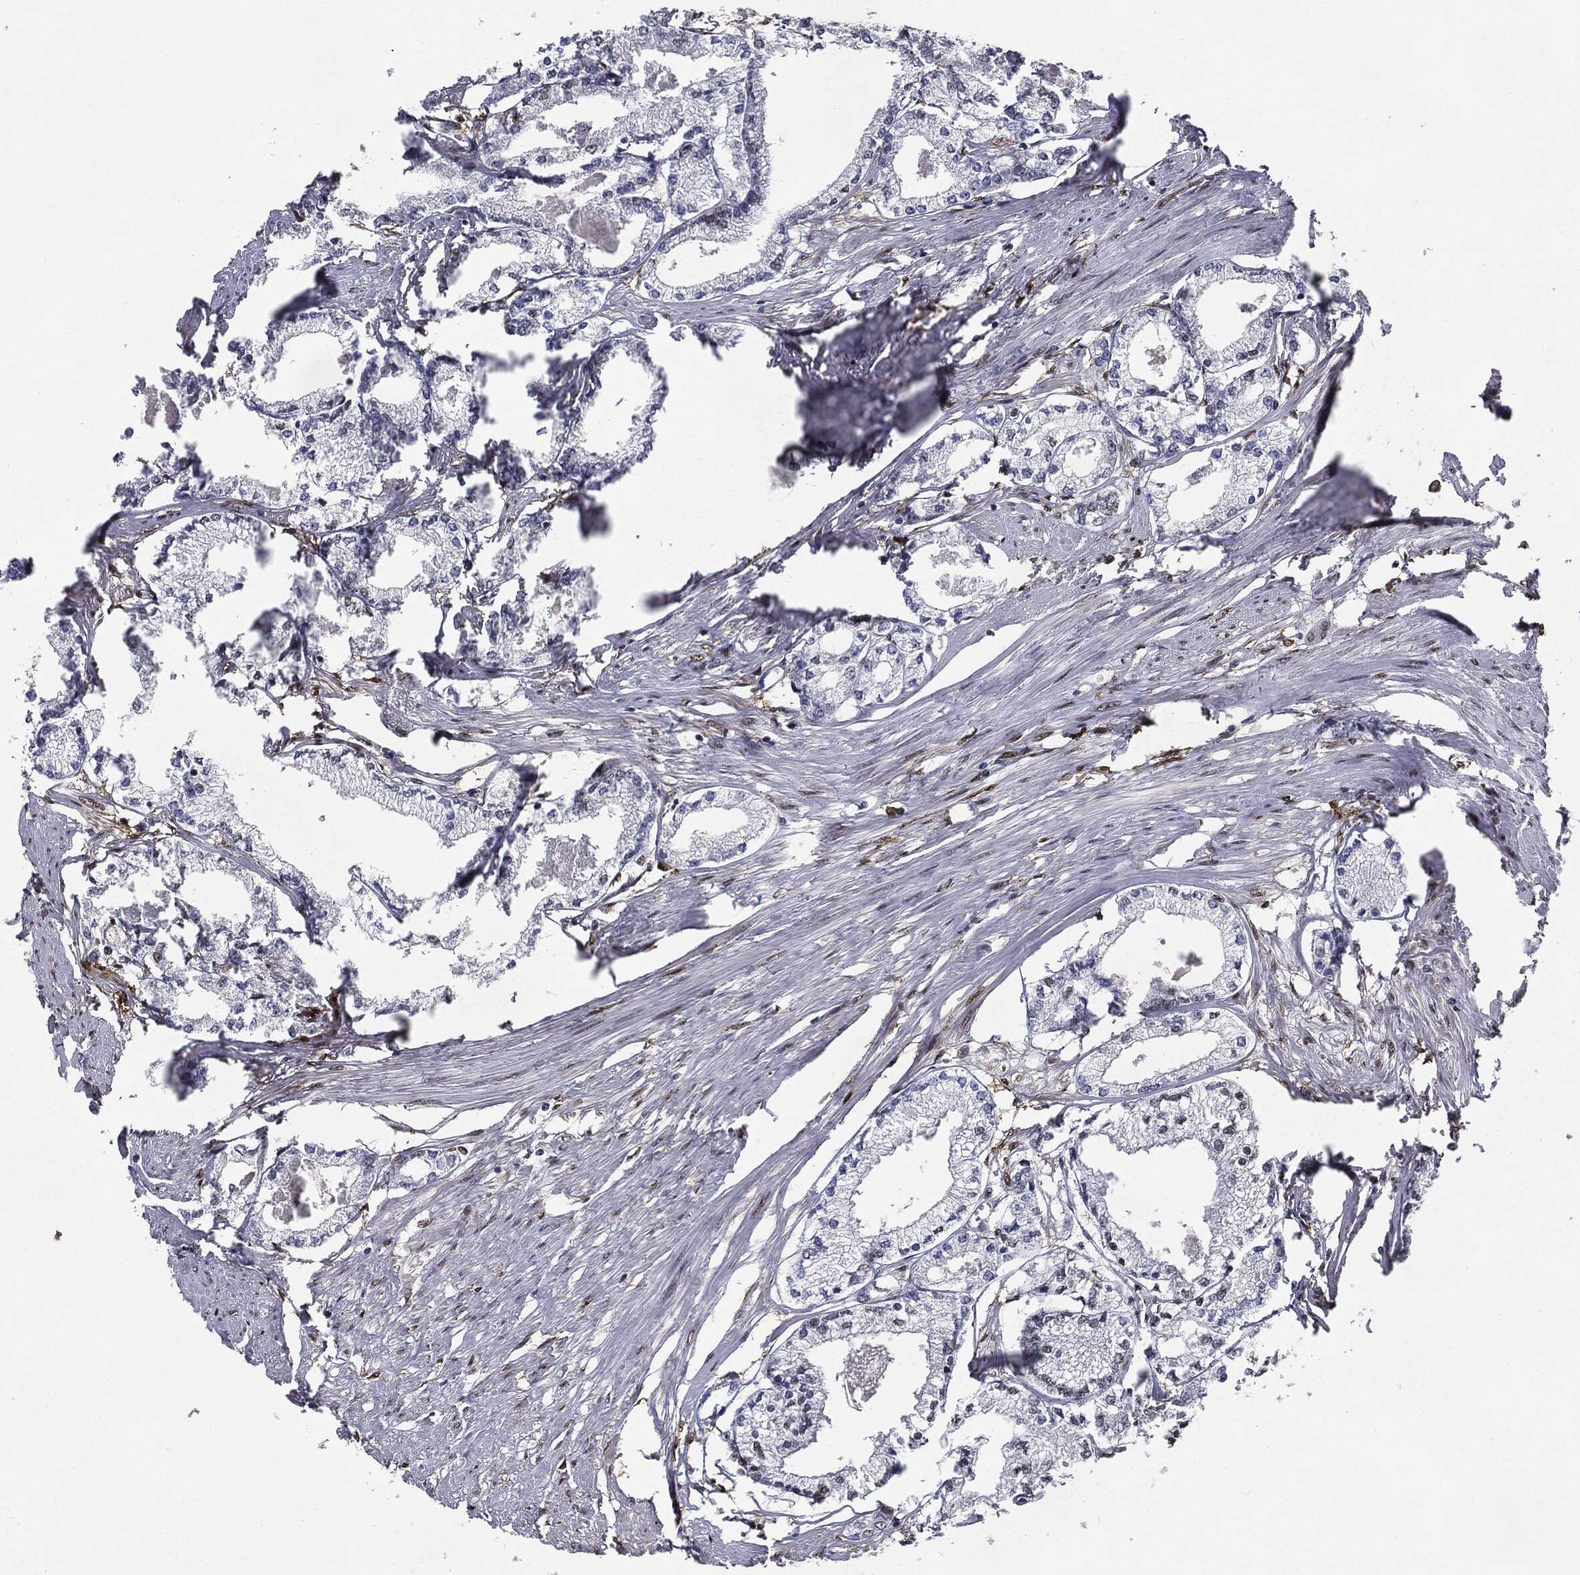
{"staining": {"intensity": "negative", "quantity": "none", "location": "none"}, "tissue": "prostate cancer", "cell_type": "Tumor cells", "image_type": "cancer", "snomed": [{"axis": "morphology", "description": "Adenocarcinoma, NOS"}, {"axis": "topography", "description": "Prostate"}], "caption": "Tumor cells show no significant protein staining in prostate cancer. (DAB (3,3'-diaminobenzidine) immunohistochemistry (IHC), high magnification).", "gene": "JUN", "patient": {"sex": "male", "age": 56}}